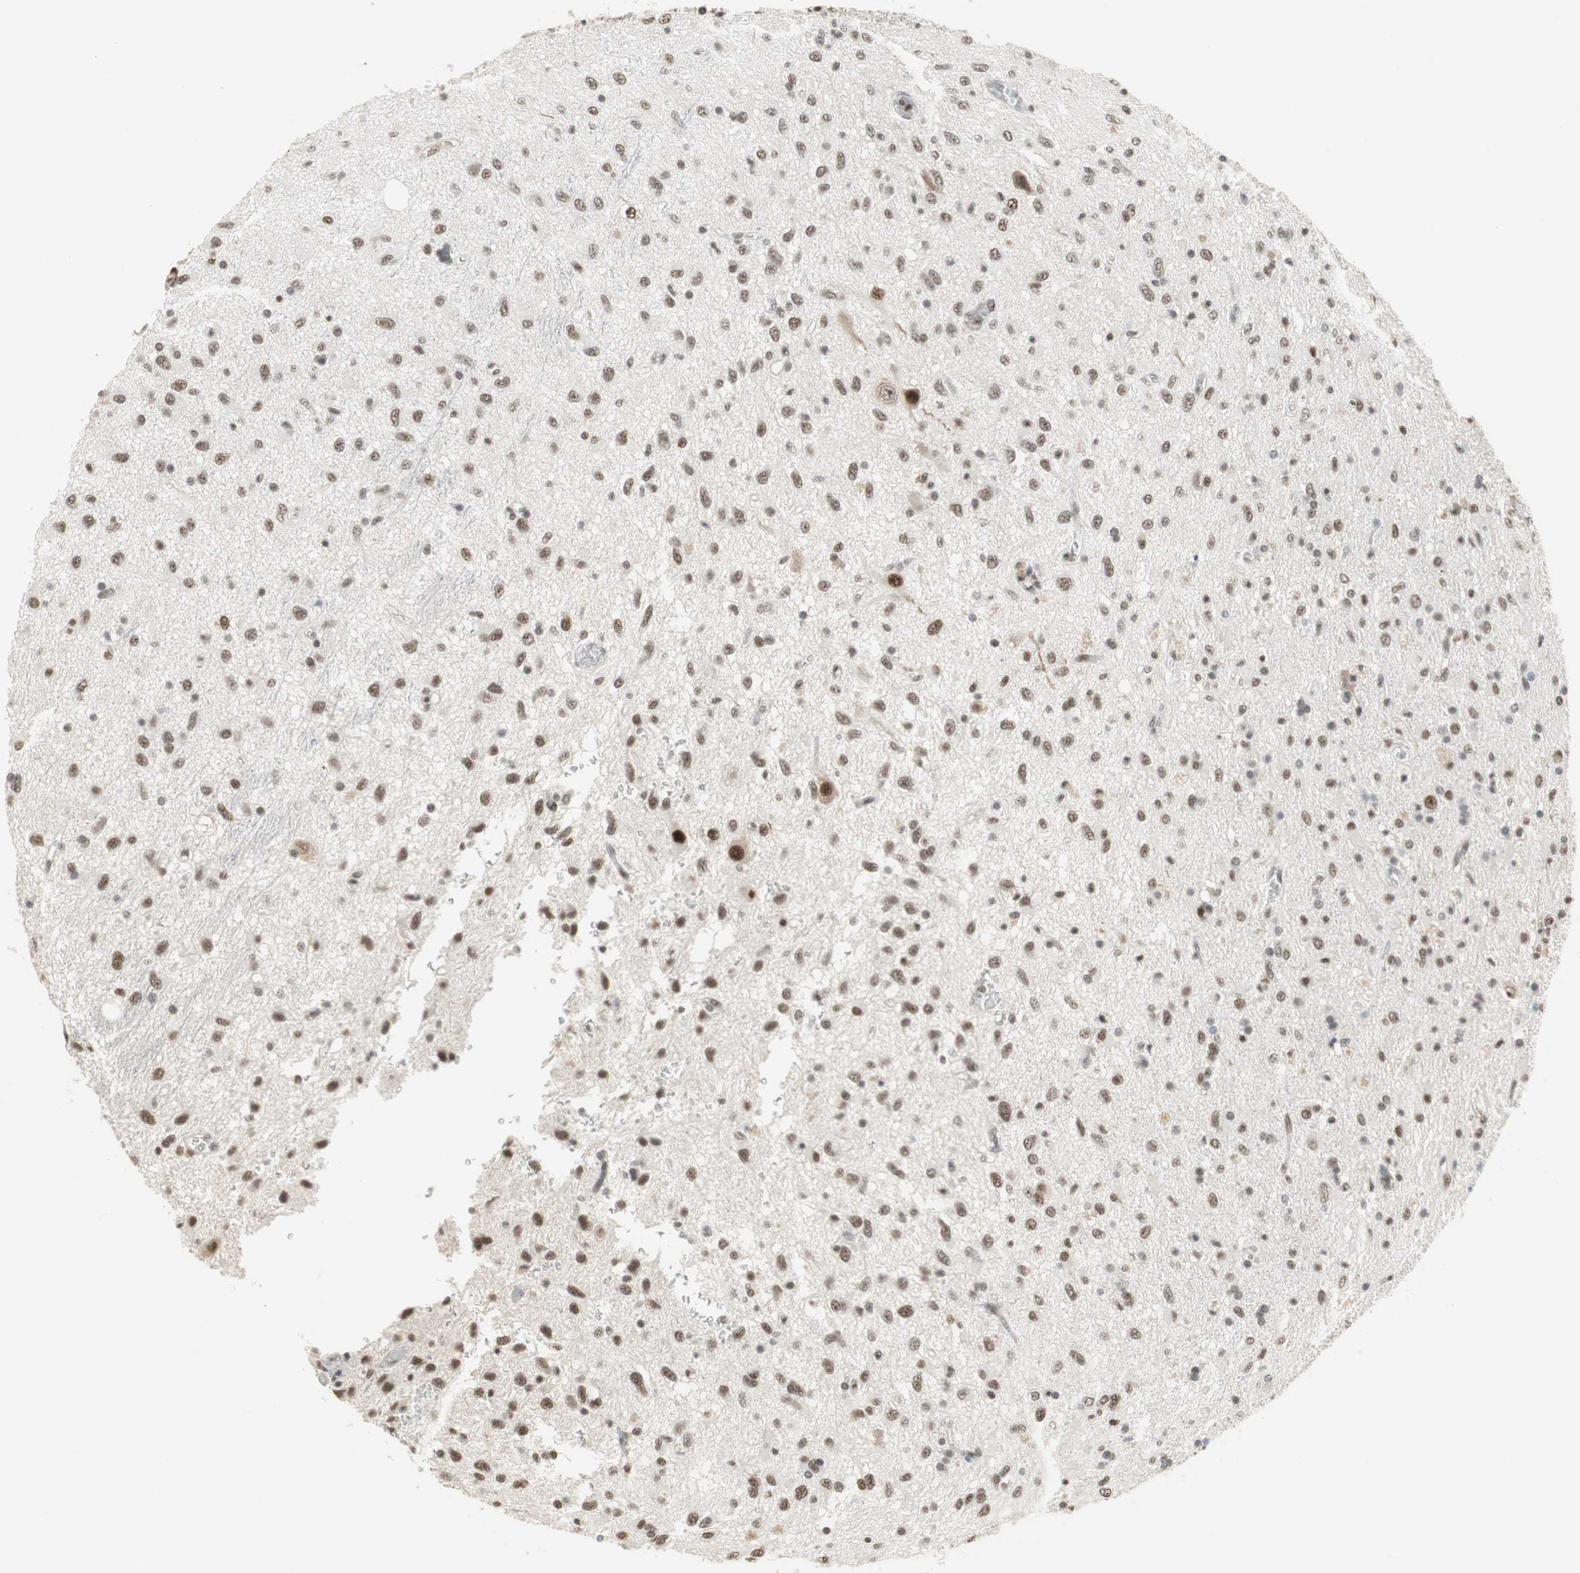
{"staining": {"intensity": "strong", "quantity": ">75%", "location": "nuclear"}, "tissue": "glioma", "cell_type": "Tumor cells", "image_type": "cancer", "snomed": [{"axis": "morphology", "description": "Glioma, malignant, Low grade"}, {"axis": "topography", "description": "Brain"}], "caption": "IHC of human glioma reveals high levels of strong nuclear staining in about >75% of tumor cells.", "gene": "RTF1", "patient": {"sex": "male", "age": 77}}